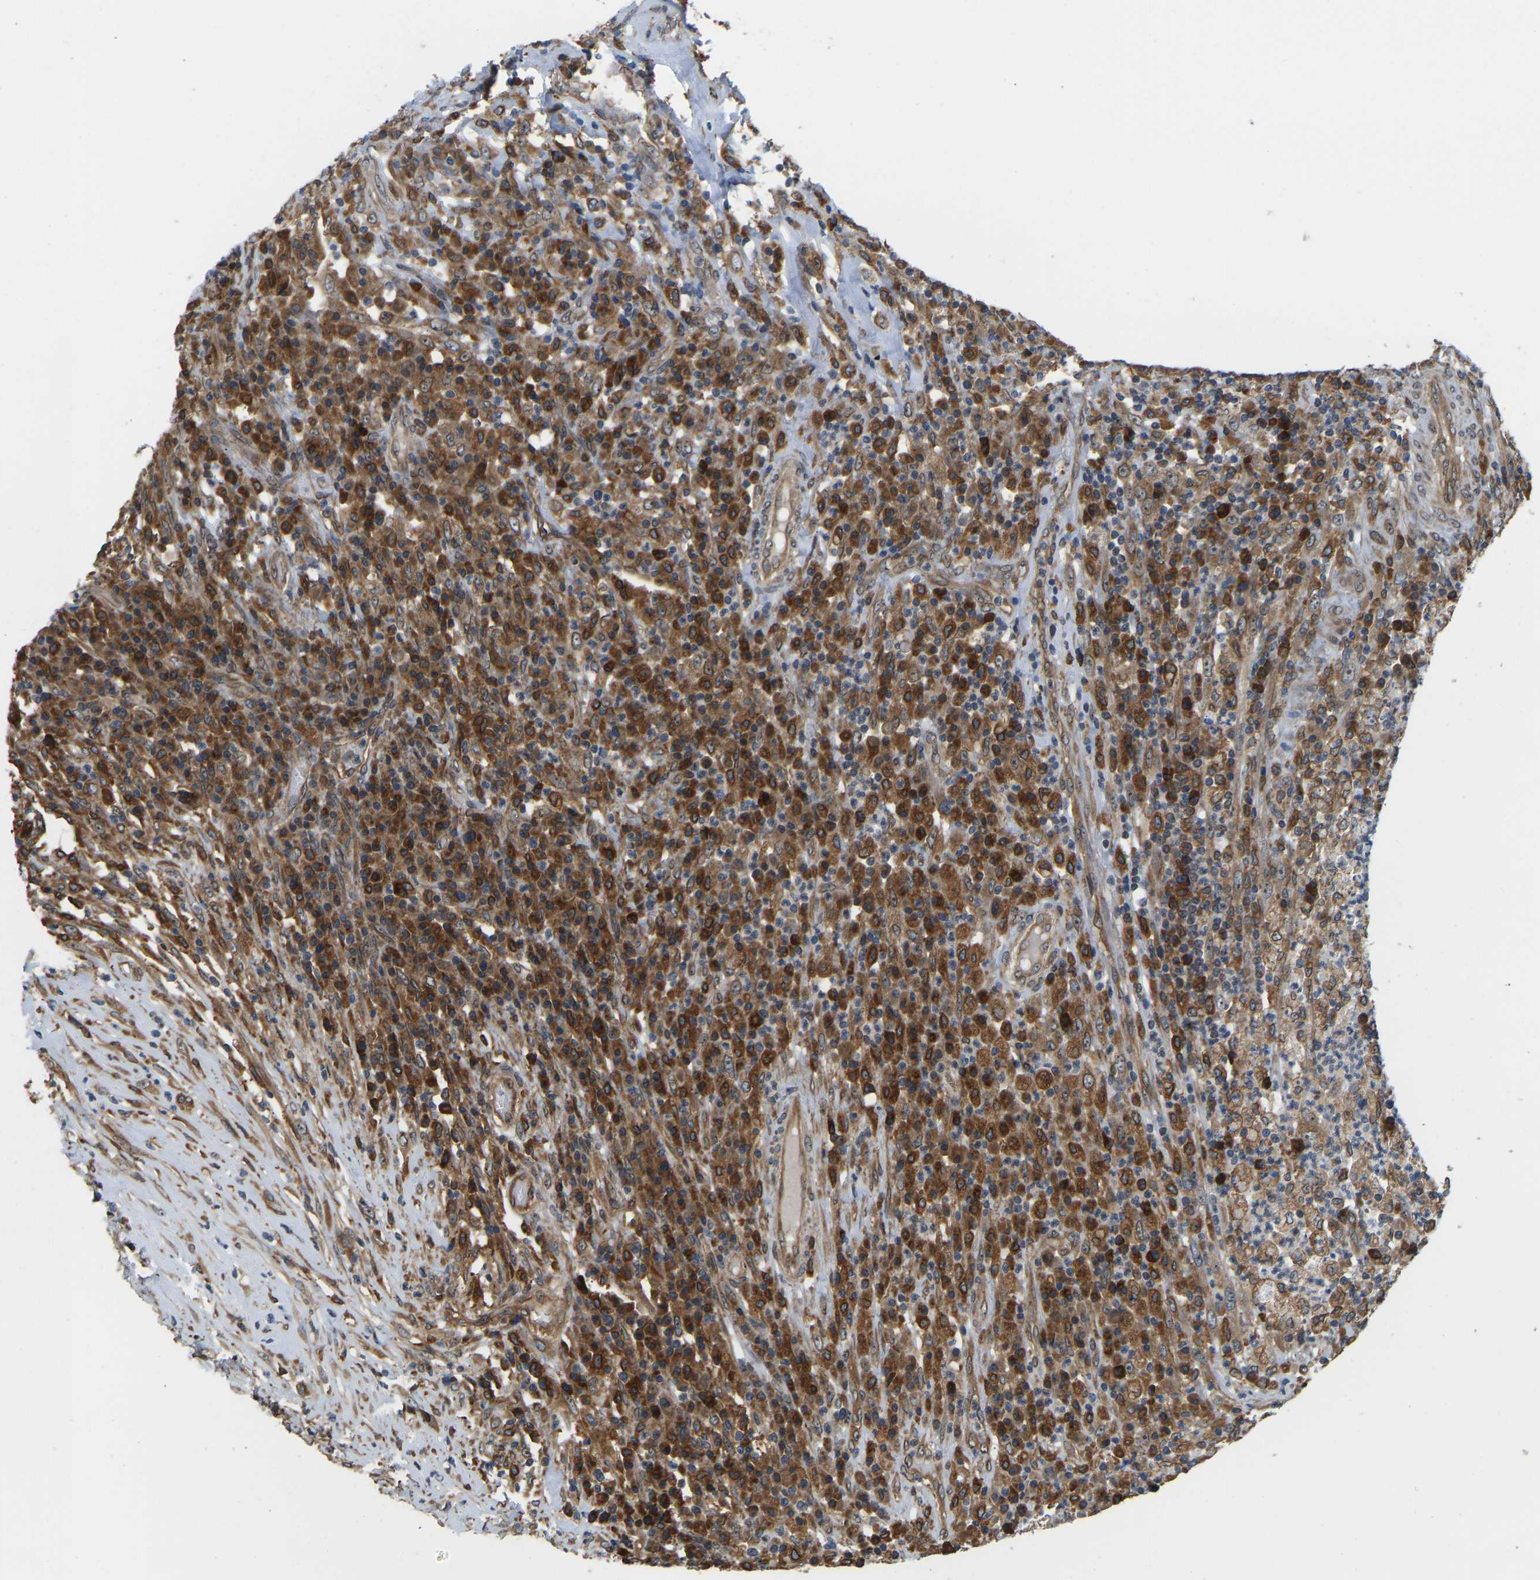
{"staining": {"intensity": "strong", "quantity": ">75%", "location": "cytoplasmic/membranous"}, "tissue": "testis cancer", "cell_type": "Tumor cells", "image_type": "cancer", "snomed": [{"axis": "morphology", "description": "Necrosis, NOS"}, {"axis": "morphology", "description": "Carcinoma, Embryonal, NOS"}, {"axis": "topography", "description": "Testis"}], "caption": "Immunohistochemistry image of embryonal carcinoma (testis) stained for a protein (brown), which shows high levels of strong cytoplasmic/membranous staining in approximately >75% of tumor cells.", "gene": "OS9", "patient": {"sex": "male", "age": 19}}